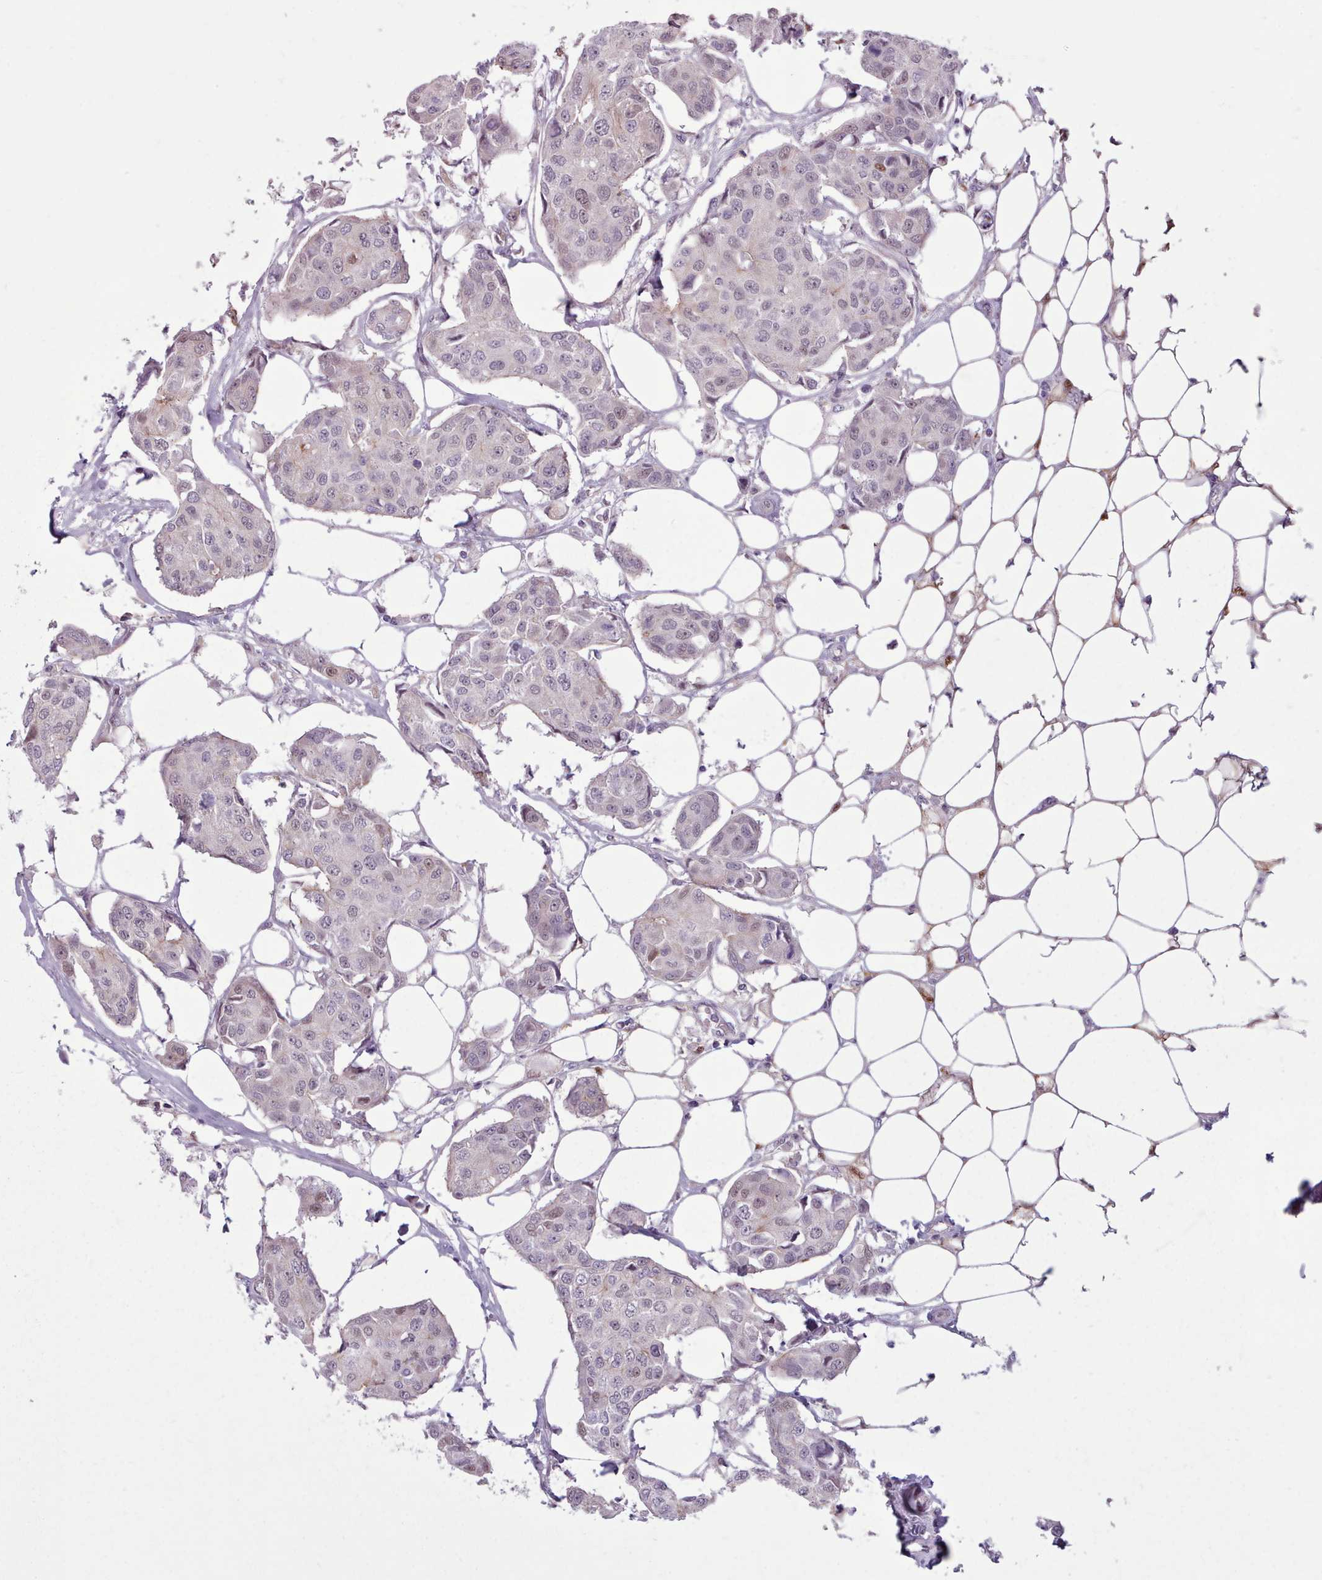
{"staining": {"intensity": "negative", "quantity": "none", "location": "none"}, "tissue": "breast cancer", "cell_type": "Tumor cells", "image_type": "cancer", "snomed": [{"axis": "morphology", "description": "Duct carcinoma"}, {"axis": "topography", "description": "Breast"}, {"axis": "topography", "description": "Lymph node"}], "caption": "IHC micrograph of neoplastic tissue: human breast cancer (intraductal carcinoma) stained with DAB shows no significant protein staining in tumor cells.", "gene": "SLURP1", "patient": {"sex": "female", "age": 80}}